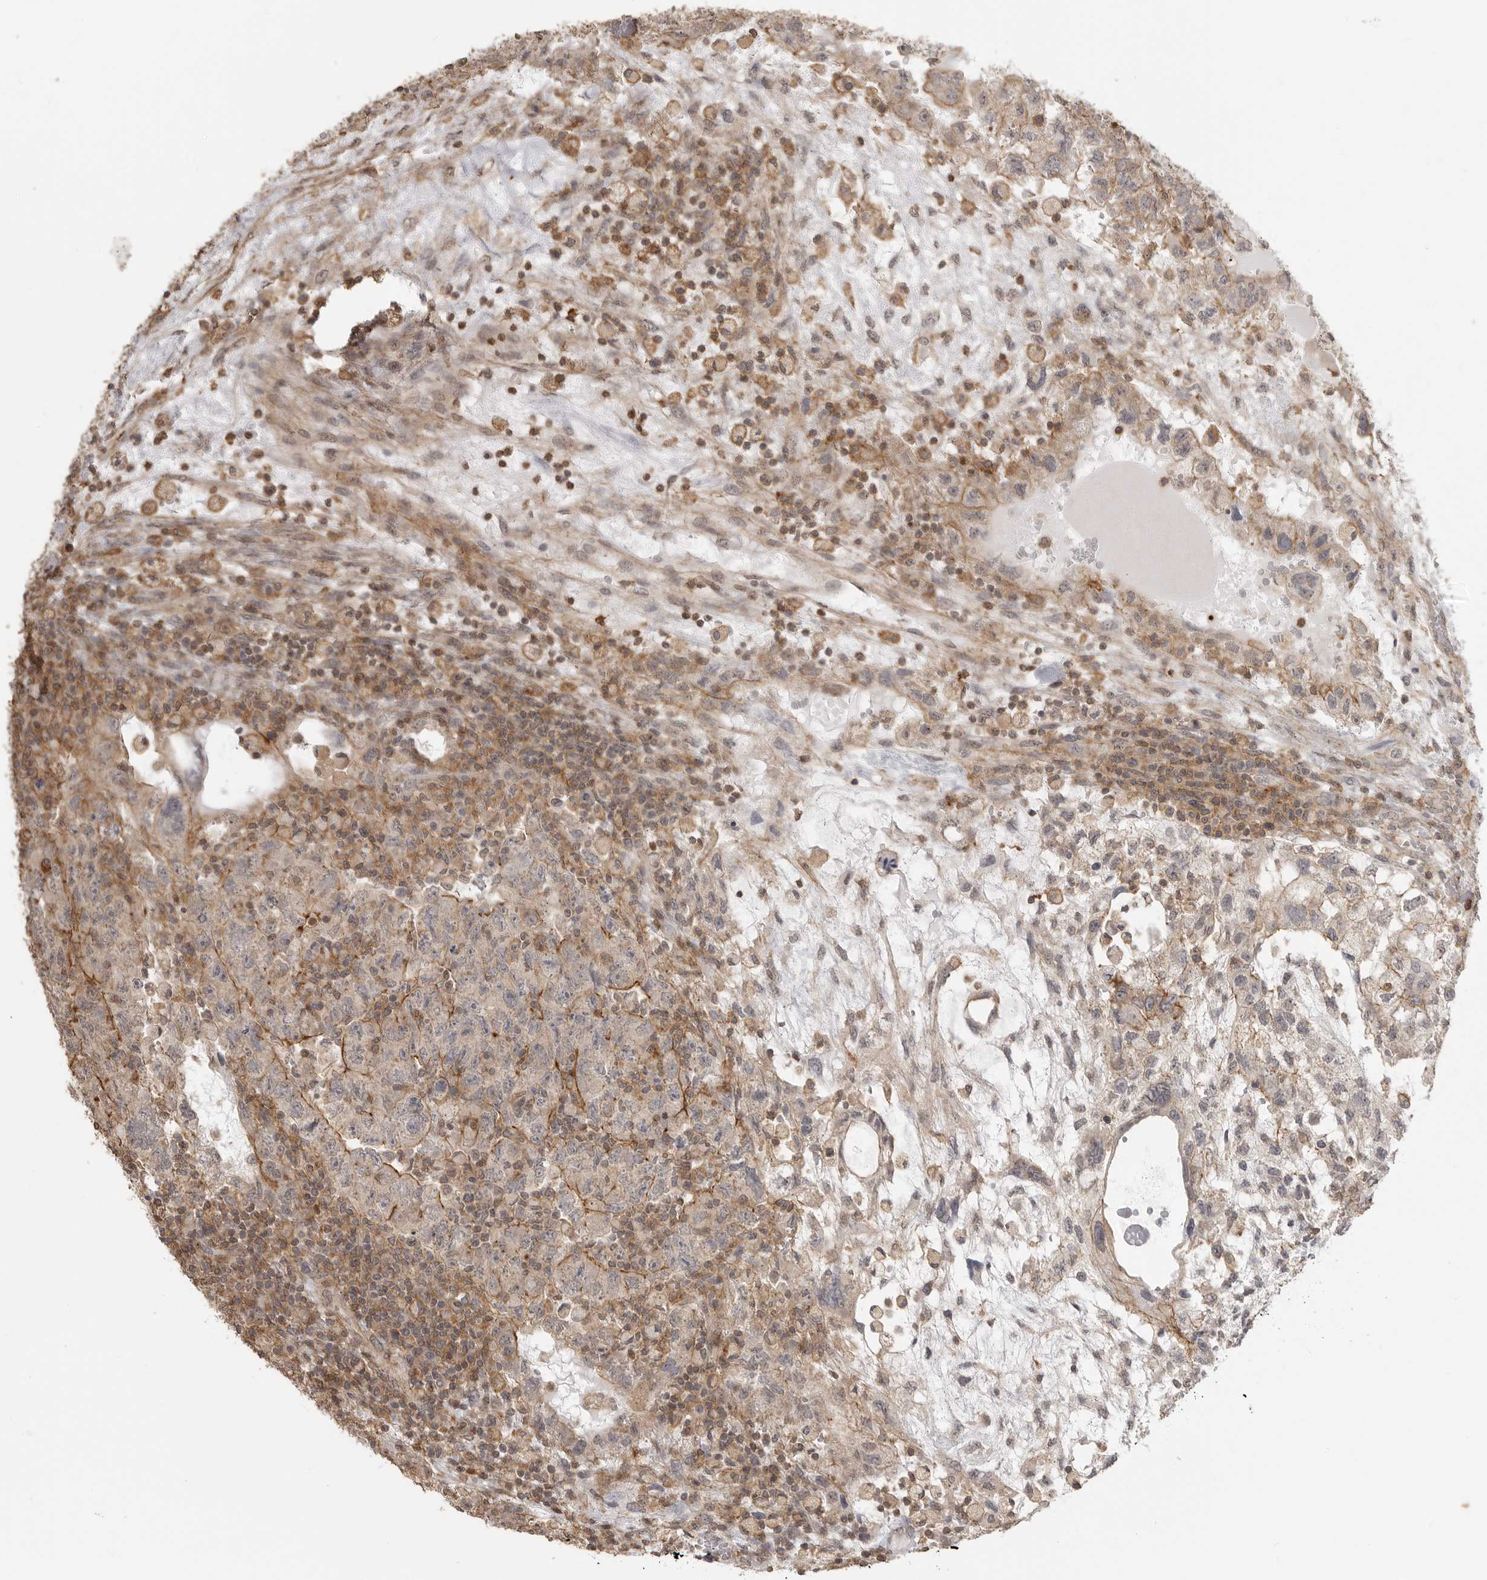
{"staining": {"intensity": "moderate", "quantity": "<25%", "location": "cytoplasmic/membranous"}, "tissue": "testis cancer", "cell_type": "Tumor cells", "image_type": "cancer", "snomed": [{"axis": "morphology", "description": "Carcinoma, Embryonal, NOS"}, {"axis": "topography", "description": "Testis"}], "caption": "Immunohistochemical staining of testis cancer displays moderate cytoplasmic/membranous protein staining in about <25% of tumor cells. Nuclei are stained in blue.", "gene": "GPC2", "patient": {"sex": "male", "age": 36}}